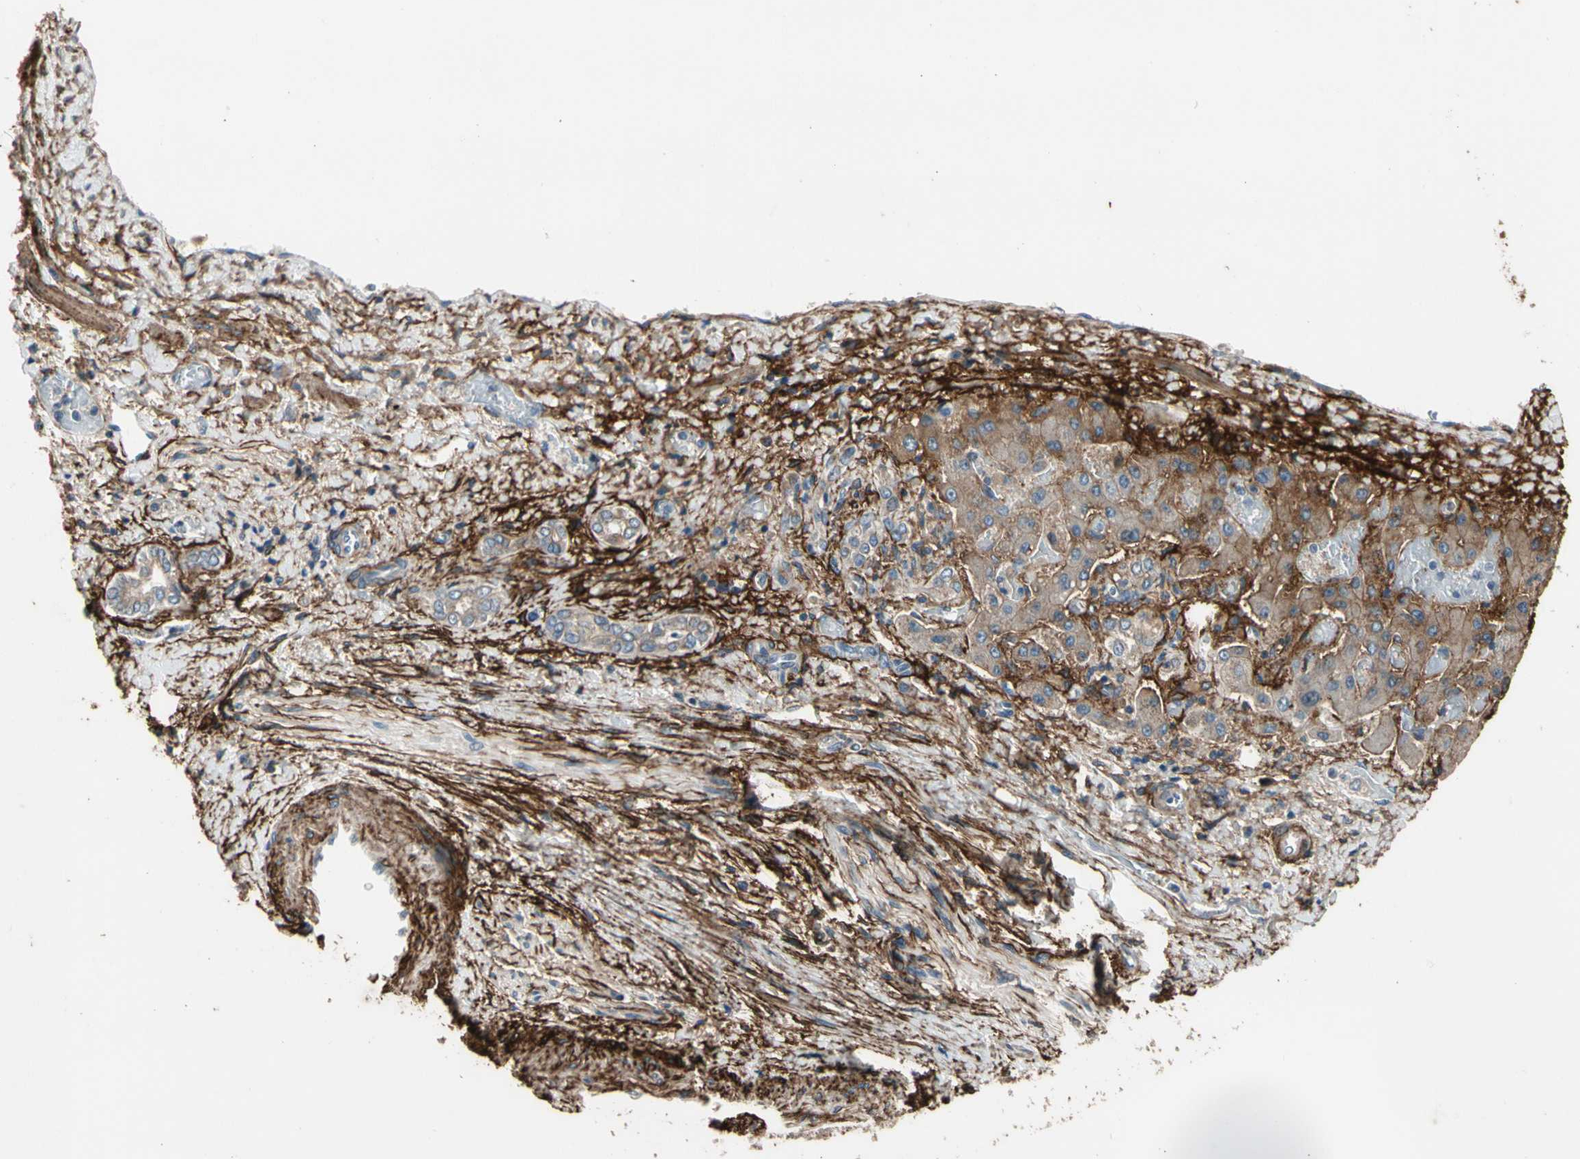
{"staining": {"intensity": "moderate", "quantity": ">75%", "location": "cytoplasmic/membranous"}, "tissue": "liver cancer", "cell_type": "Tumor cells", "image_type": "cancer", "snomed": [{"axis": "morphology", "description": "Cholangiocarcinoma"}, {"axis": "topography", "description": "Liver"}], "caption": "Immunohistochemistry staining of cholangiocarcinoma (liver), which reveals medium levels of moderate cytoplasmic/membranous staining in about >75% of tumor cells indicating moderate cytoplasmic/membranous protein positivity. The staining was performed using DAB (brown) for protein detection and nuclei were counterstained in hematoxylin (blue).", "gene": "SUSD2", "patient": {"sex": "male", "age": 50}}